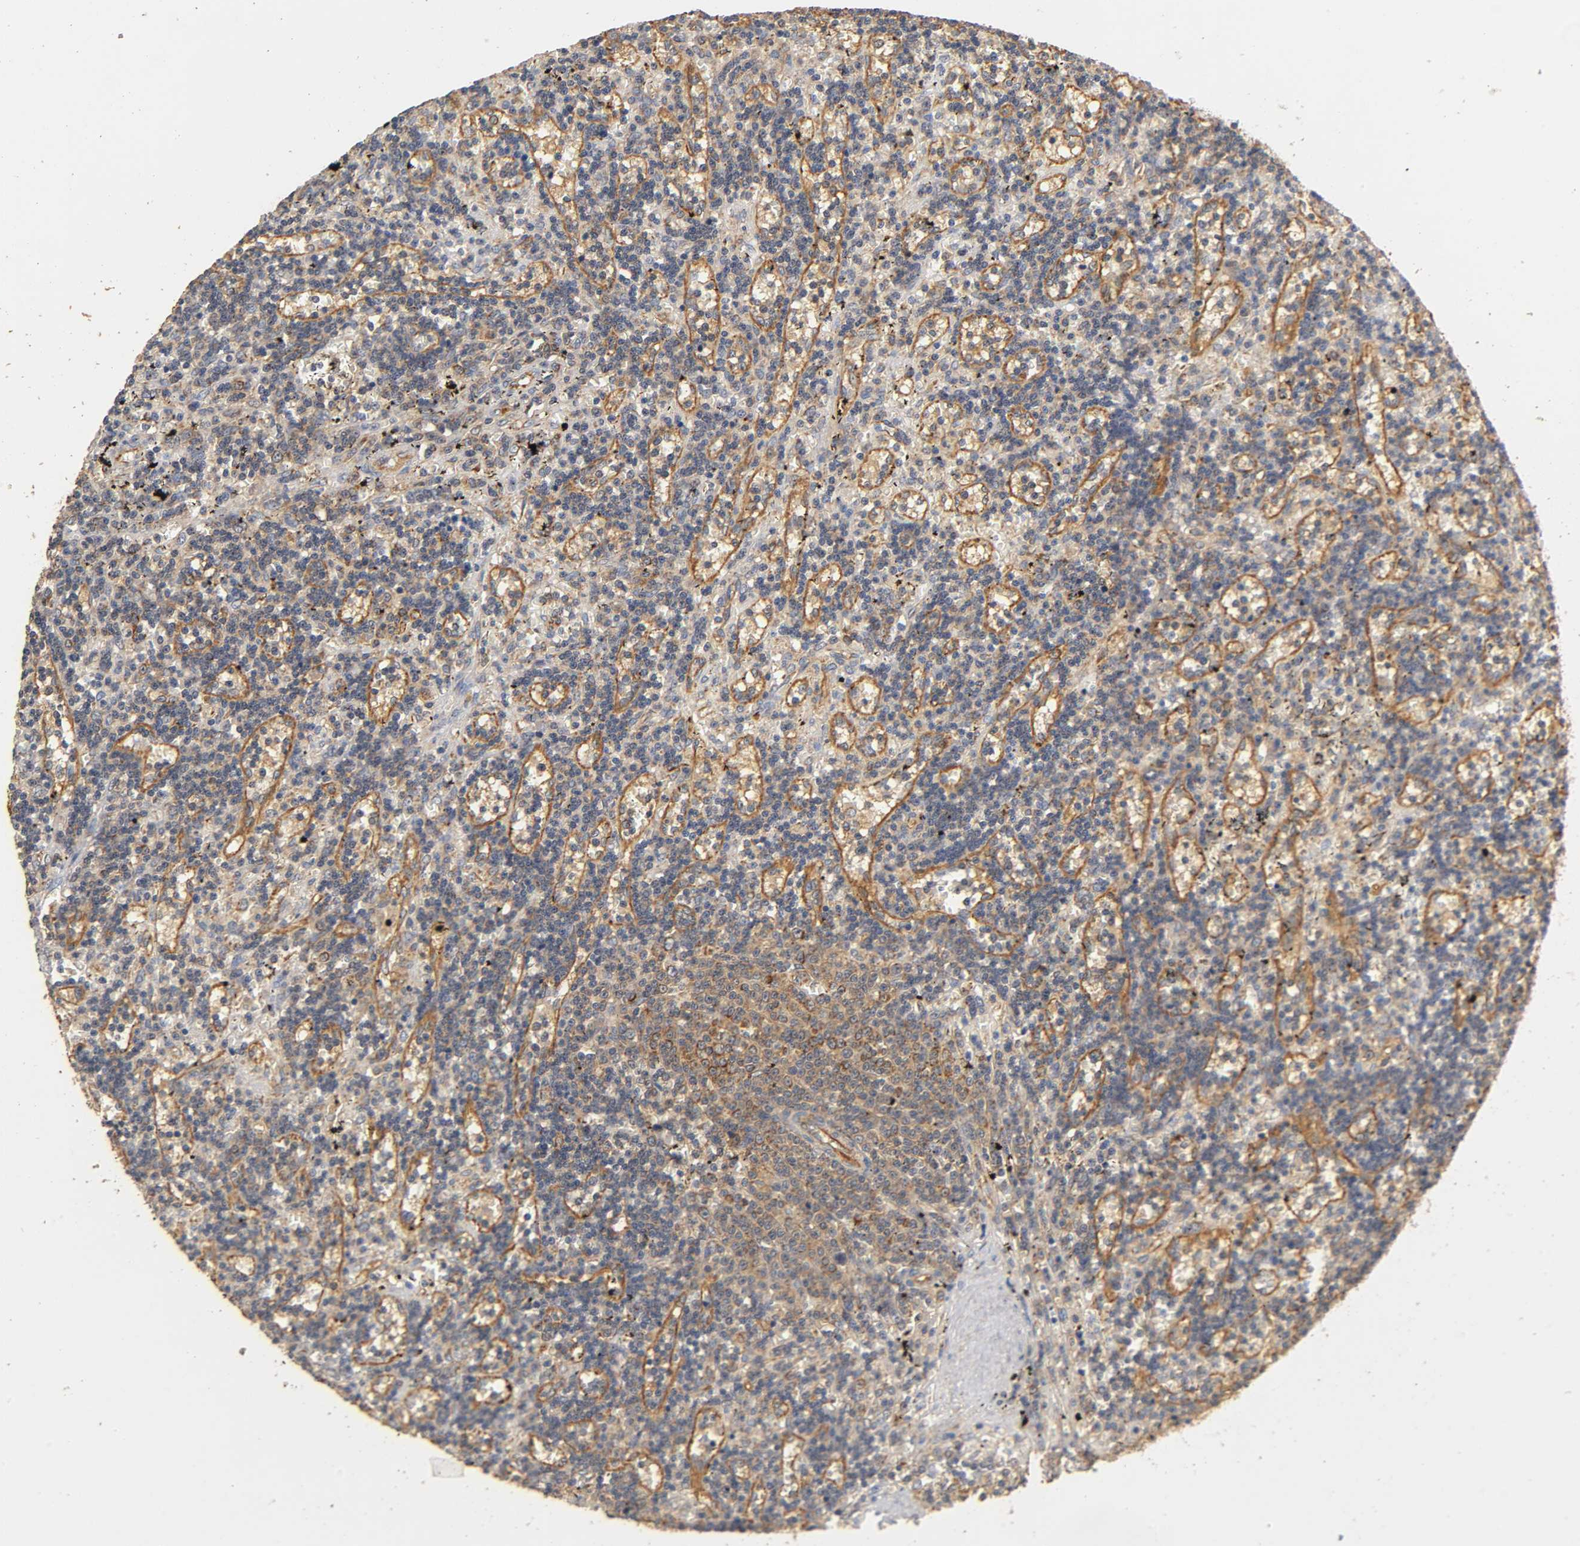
{"staining": {"intensity": "moderate", "quantity": ">75%", "location": "cytoplasmic/membranous"}, "tissue": "lymphoma", "cell_type": "Tumor cells", "image_type": "cancer", "snomed": [{"axis": "morphology", "description": "Malignant lymphoma, non-Hodgkin's type, Low grade"}, {"axis": "topography", "description": "Spleen"}], "caption": "Immunohistochemical staining of lymphoma displays moderate cytoplasmic/membranous protein expression in about >75% of tumor cells.", "gene": "SCAP", "patient": {"sex": "male", "age": 60}}